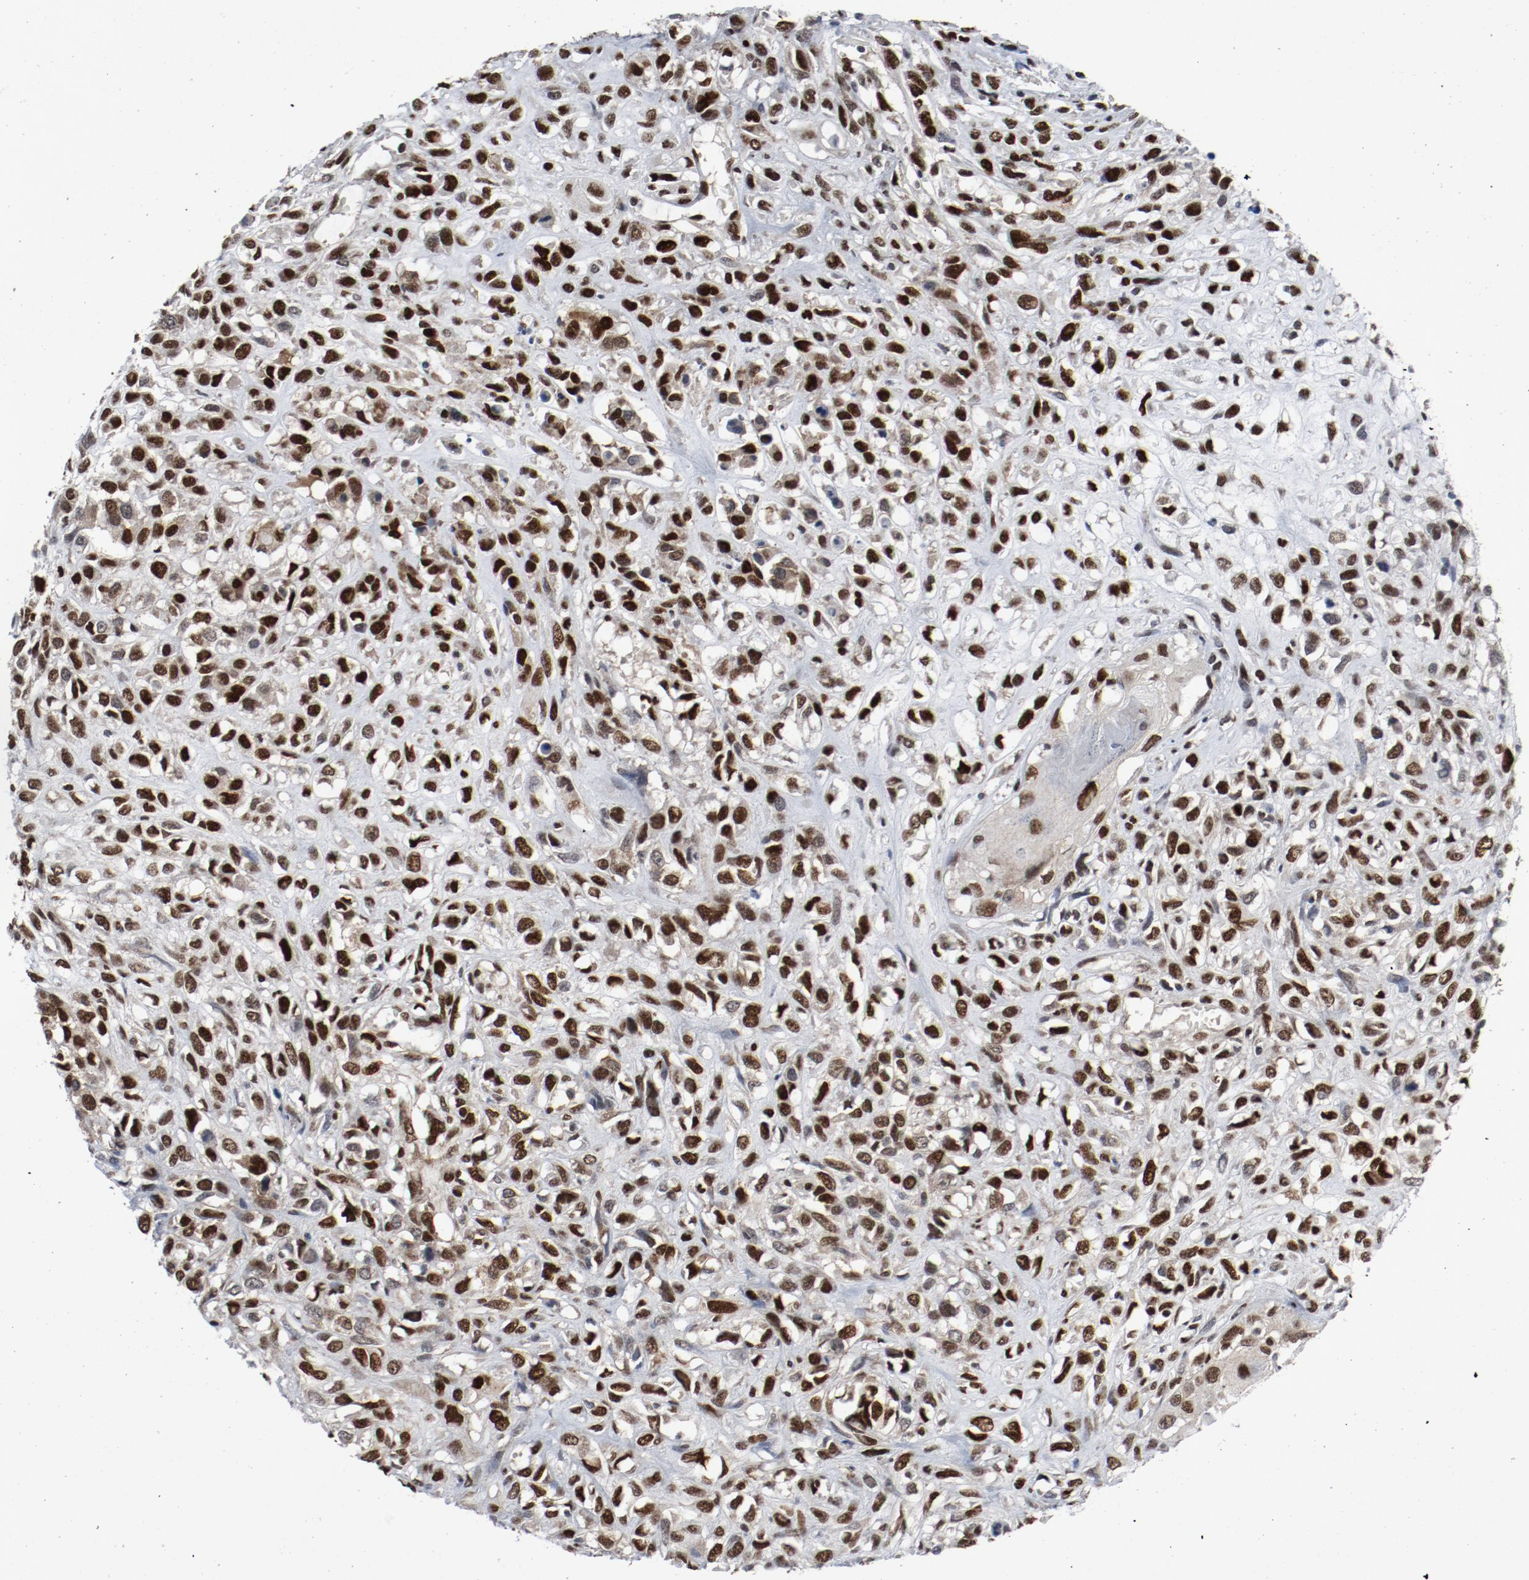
{"staining": {"intensity": "strong", "quantity": ">75%", "location": "nuclear"}, "tissue": "head and neck cancer", "cell_type": "Tumor cells", "image_type": "cancer", "snomed": [{"axis": "morphology", "description": "Necrosis, NOS"}, {"axis": "morphology", "description": "Neoplasm, malignant, NOS"}, {"axis": "topography", "description": "Salivary gland"}, {"axis": "topography", "description": "Head-Neck"}], "caption": "Protein expression analysis of human head and neck cancer (malignant neoplasm) reveals strong nuclear positivity in about >75% of tumor cells.", "gene": "JMJD6", "patient": {"sex": "male", "age": 43}}